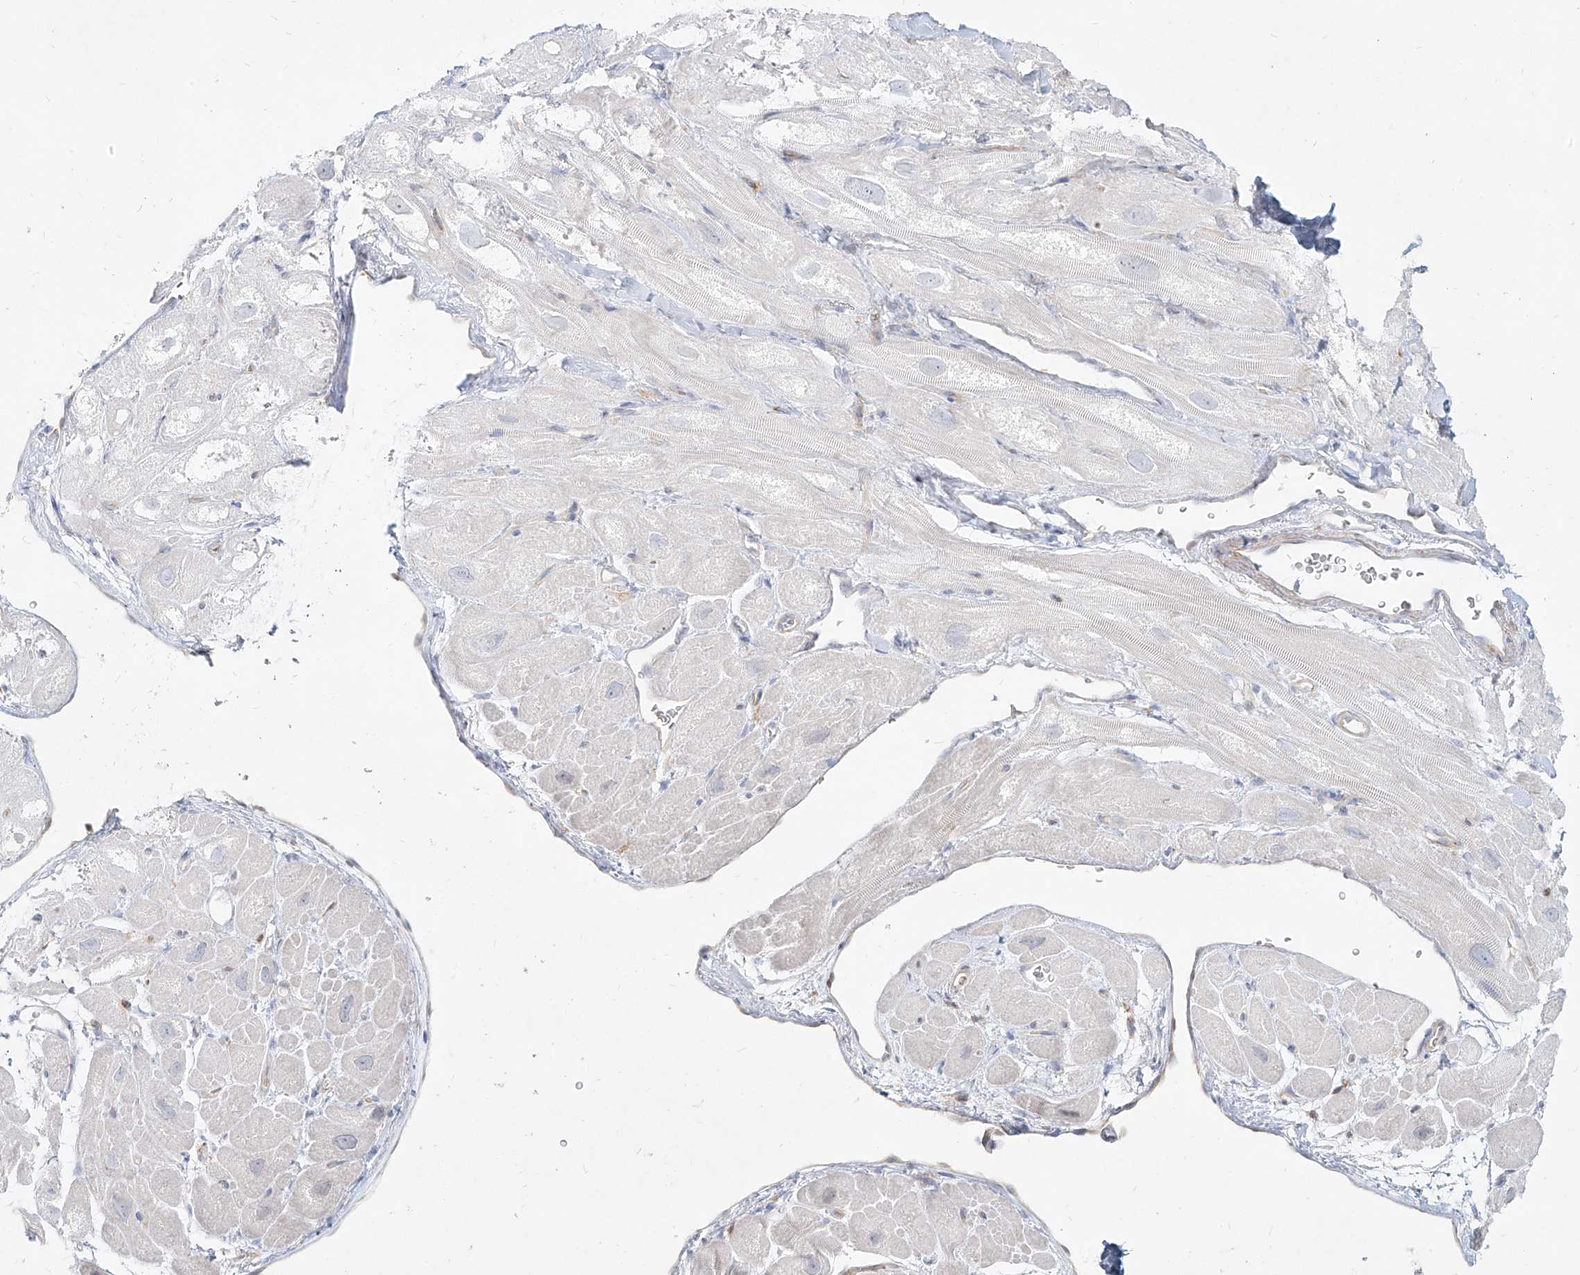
{"staining": {"intensity": "negative", "quantity": "none", "location": "none"}, "tissue": "heart muscle", "cell_type": "Cardiomyocytes", "image_type": "normal", "snomed": [{"axis": "morphology", "description": "Normal tissue, NOS"}, {"axis": "topography", "description": "Heart"}], "caption": "There is no significant expression in cardiomyocytes of heart muscle. (IHC, brightfield microscopy, high magnification).", "gene": "SLC2A12", "patient": {"sex": "male", "age": 49}}